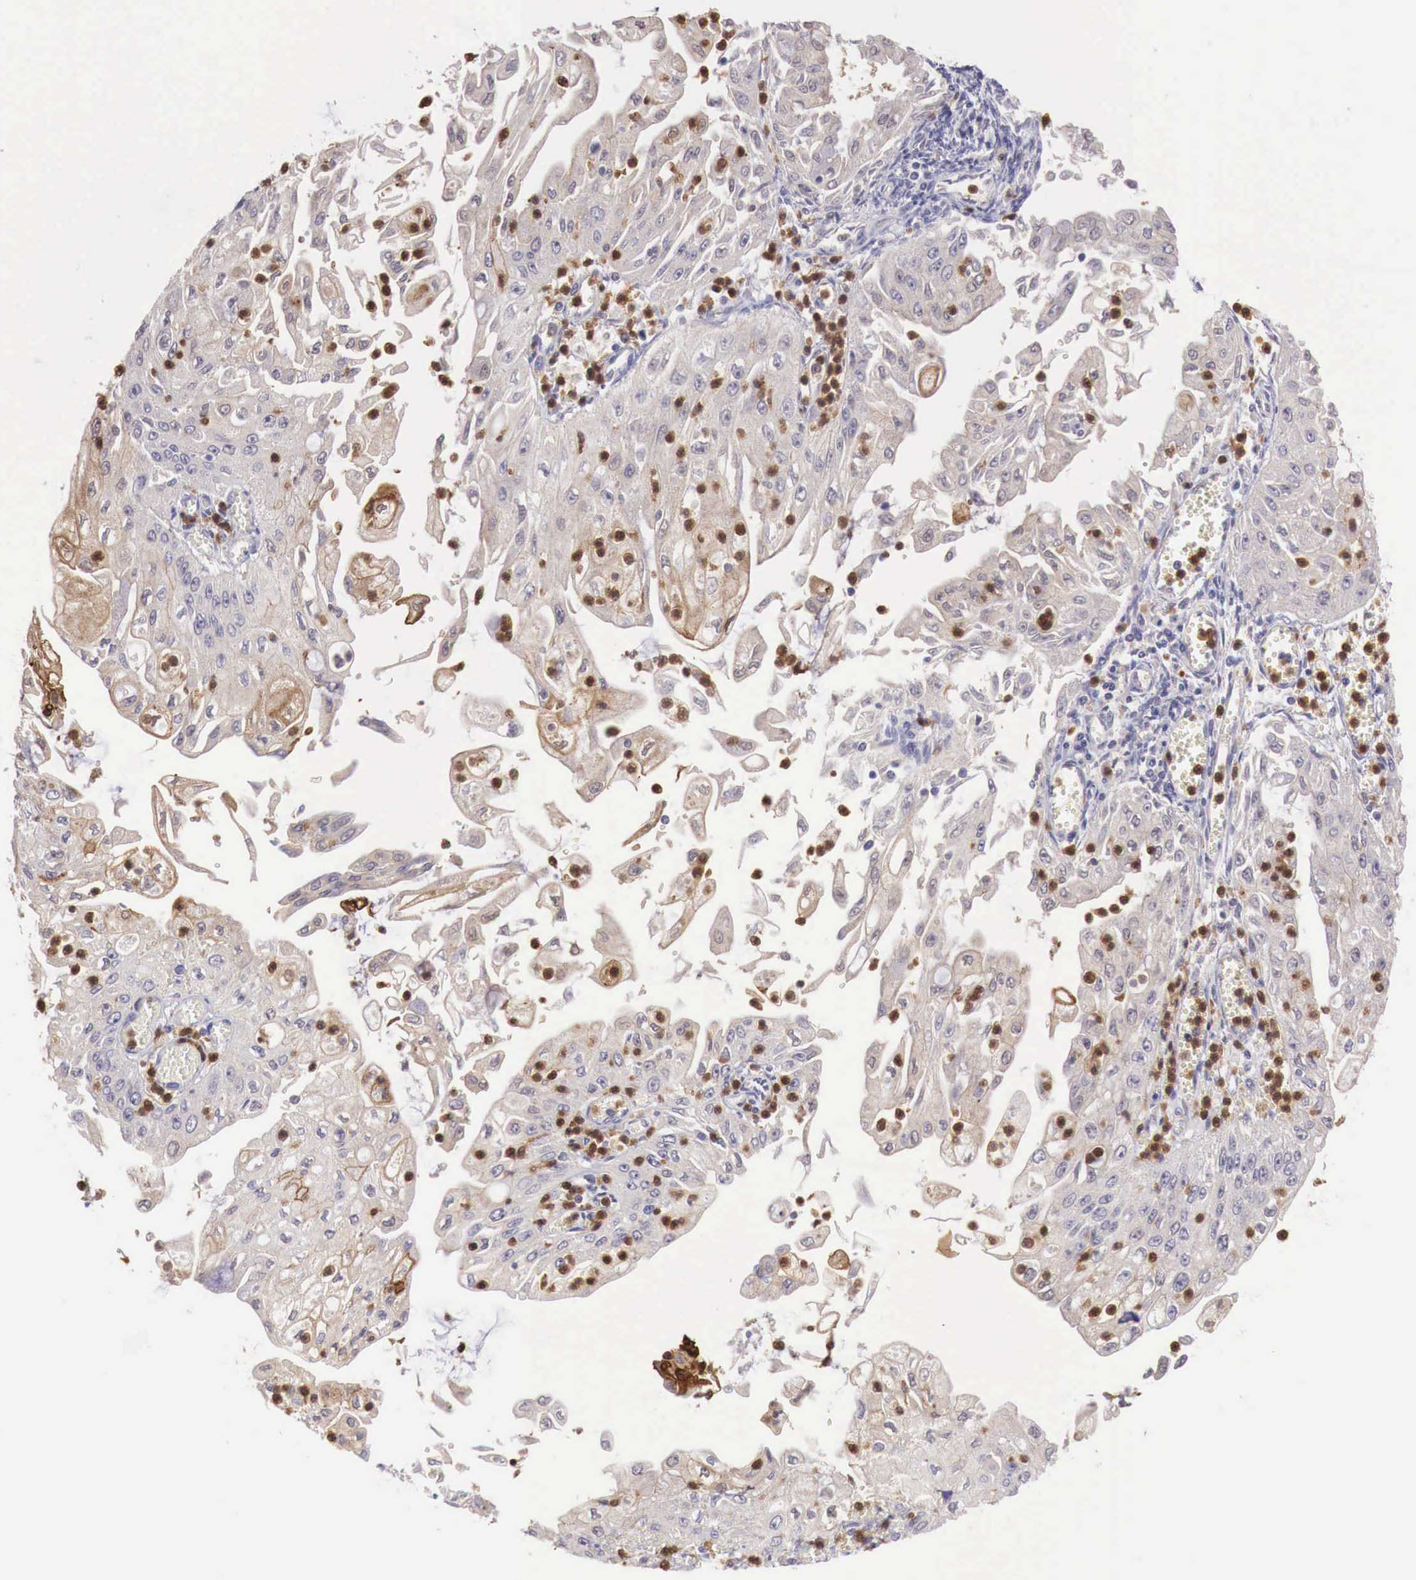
{"staining": {"intensity": "moderate", "quantity": "25%-75%", "location": "cytoplasmic/membranous,nuclear"}, "tissue": "endometrial cancer", "cell_type": "Tumor cells", "image_type": "cancer", "snomed": [{"axis": "morphology", "description": "Adenocarcinoma, NOS"}, {"axis": "topography", "description": "Endometrium"}], "caption": "Human endometrial cancer (adenocarcinoma) stained with a brown dye reveals moderate cytoplasmic/membranous and nuclear positive staining in about 25%-75% of tumor cells.", "gene": "GAB2", "patient": {"sex": "female", "age": 75}}